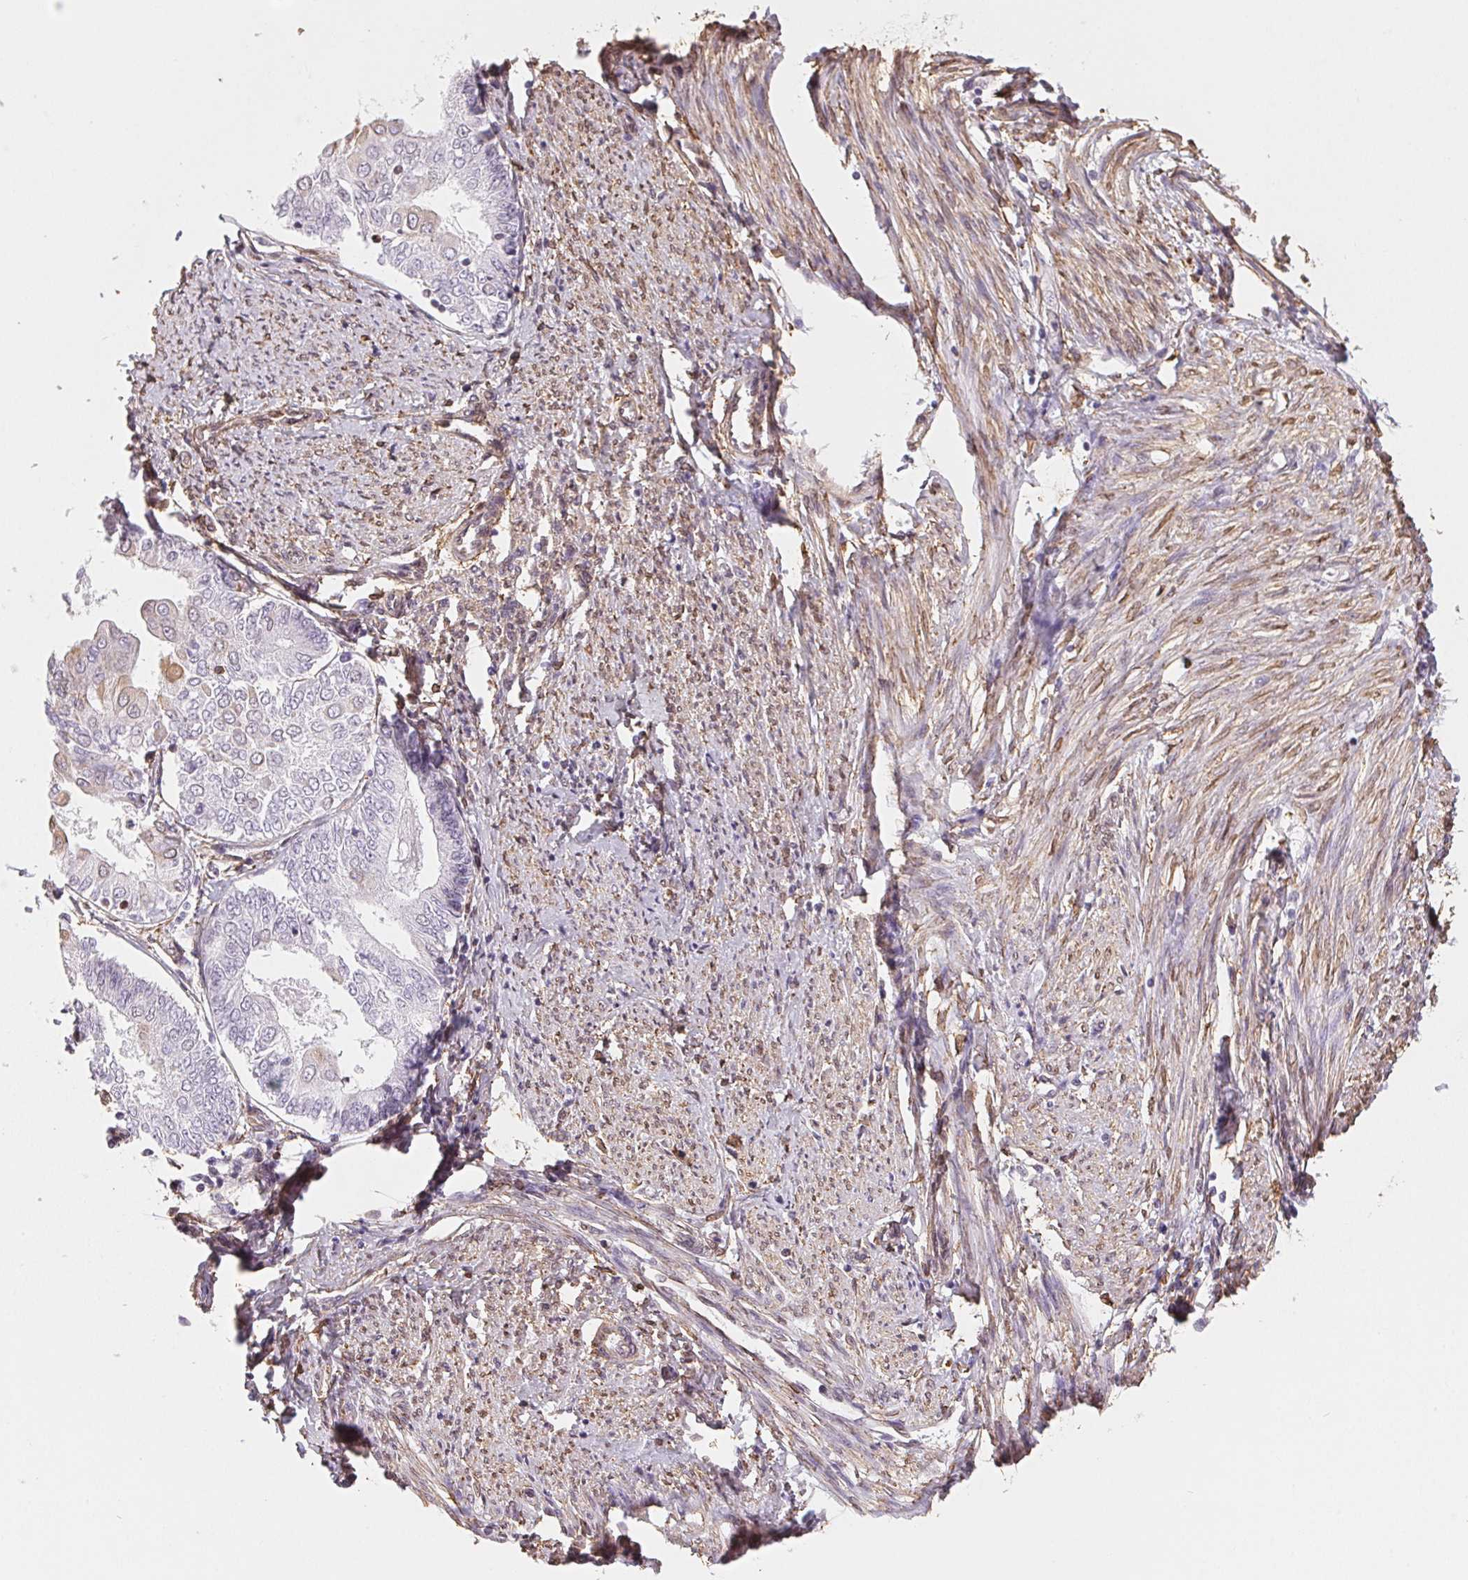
{"staining": {"intensity": "negative", "quantity": "none", "location": "none"}, "tissue": "endometrial cancer", "cell_type": "Tumor cells", "image_type": "cancer", "snomed": [{"axis": "morphology", "description": "Adenocarcinoma, NOS"}, {"axis": "topography", "description": "Endometrium"}], "caption": "DAB (3,3'-diaminobenzidine) immunohistochemical staining of human endometrial cancer shows no significant positivity in tumor cells.", "gene": "RSBN1", "patient": {"sex": "female", "age": 68}}